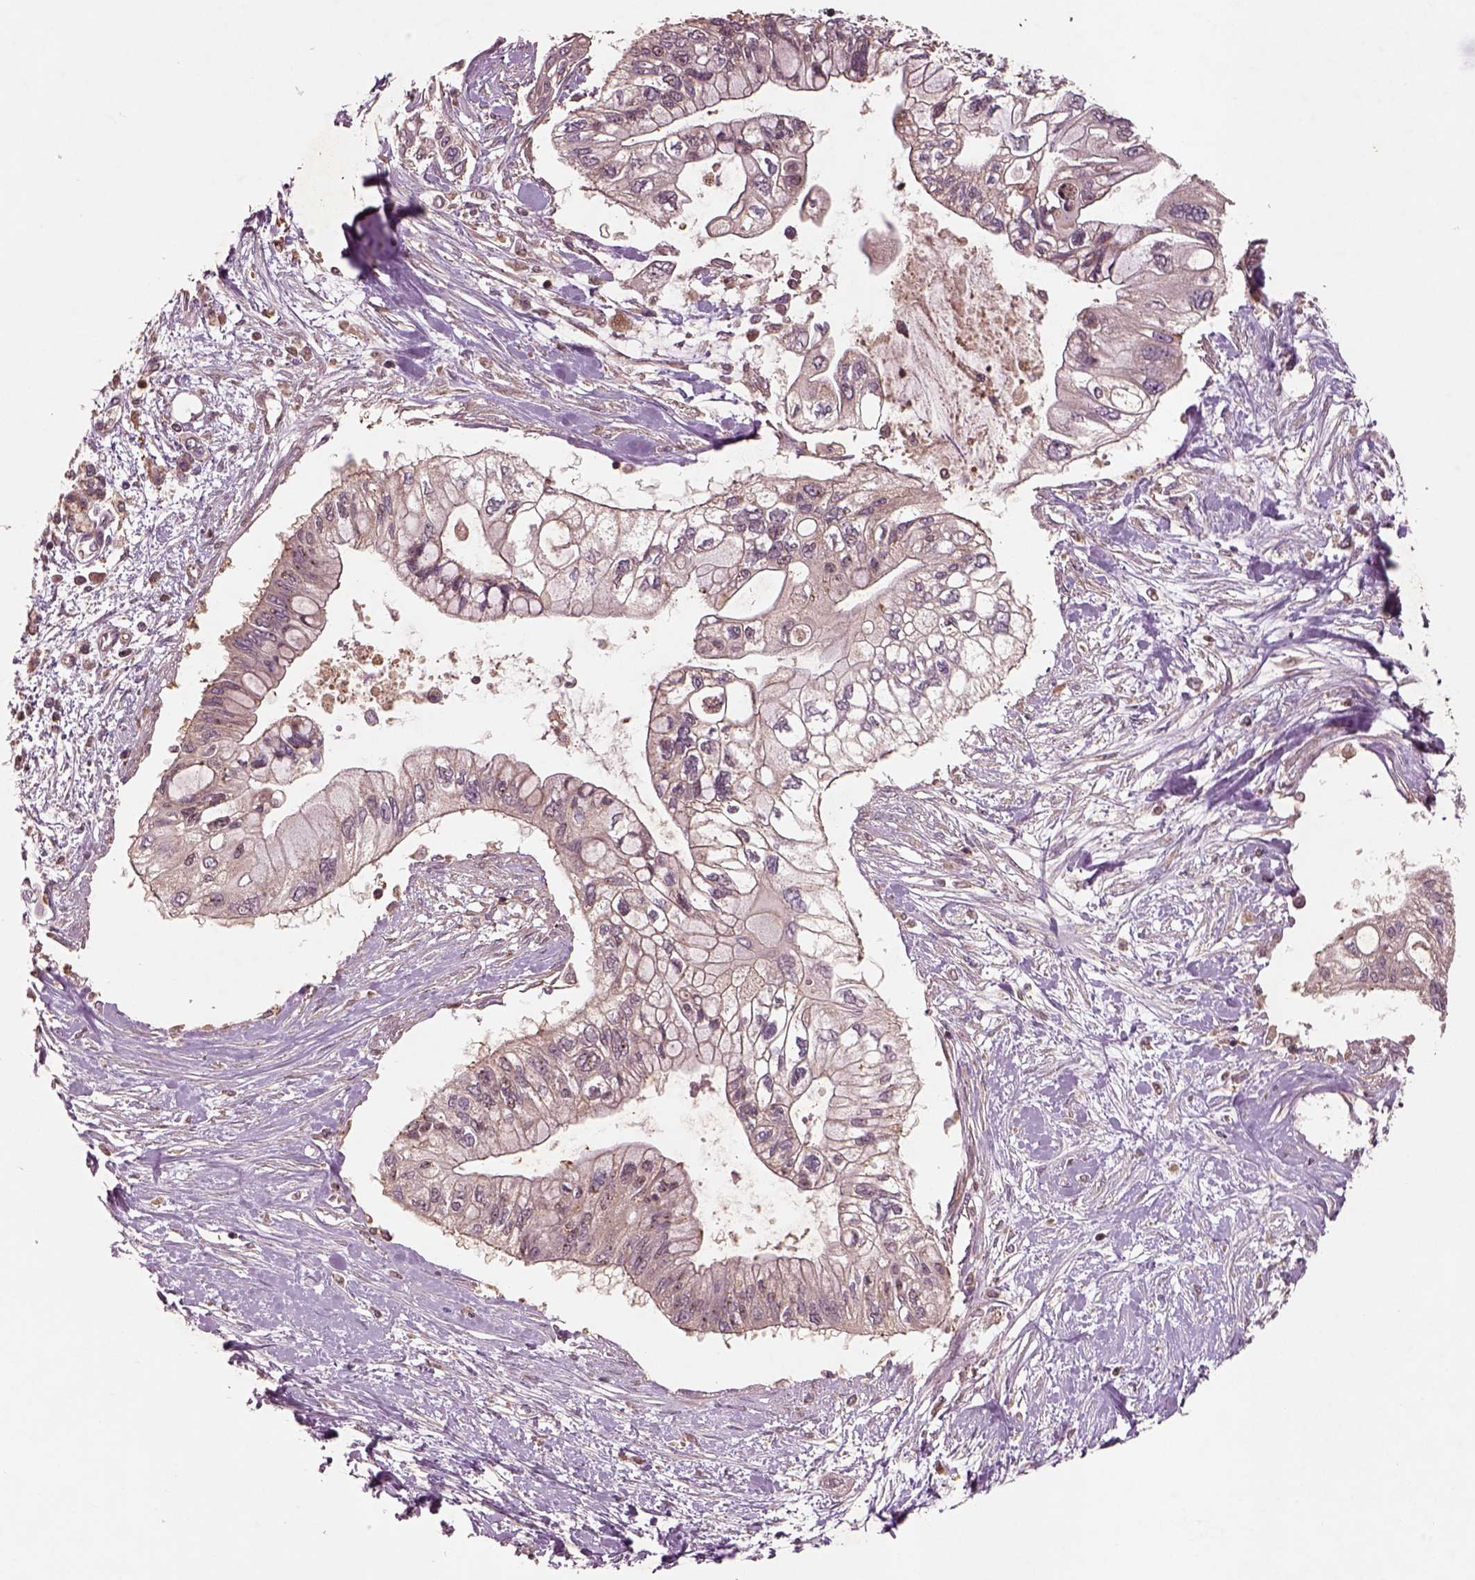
{"staining": {"intensity": "negative", "quantity": "none", "location": "none"}, "tissue": "pancreatic cancer", "cell_type": "Tumor cells", "image_type": "cancer", "snomed": [{"axis": "morphology", "description": "Adenocarcinoma, NOS"}, {"axis": "topography", "description": "Pancreas"}], "caption": "Pancreatic adenocarcinoma was stained to show a protein in brown. There is no significant positivity in tumor cells. (DAB IHC visualized using brightfield microscopy, high magnification).", "gene": "TRADD", "patient": {"sex": "female", "age": 77}}